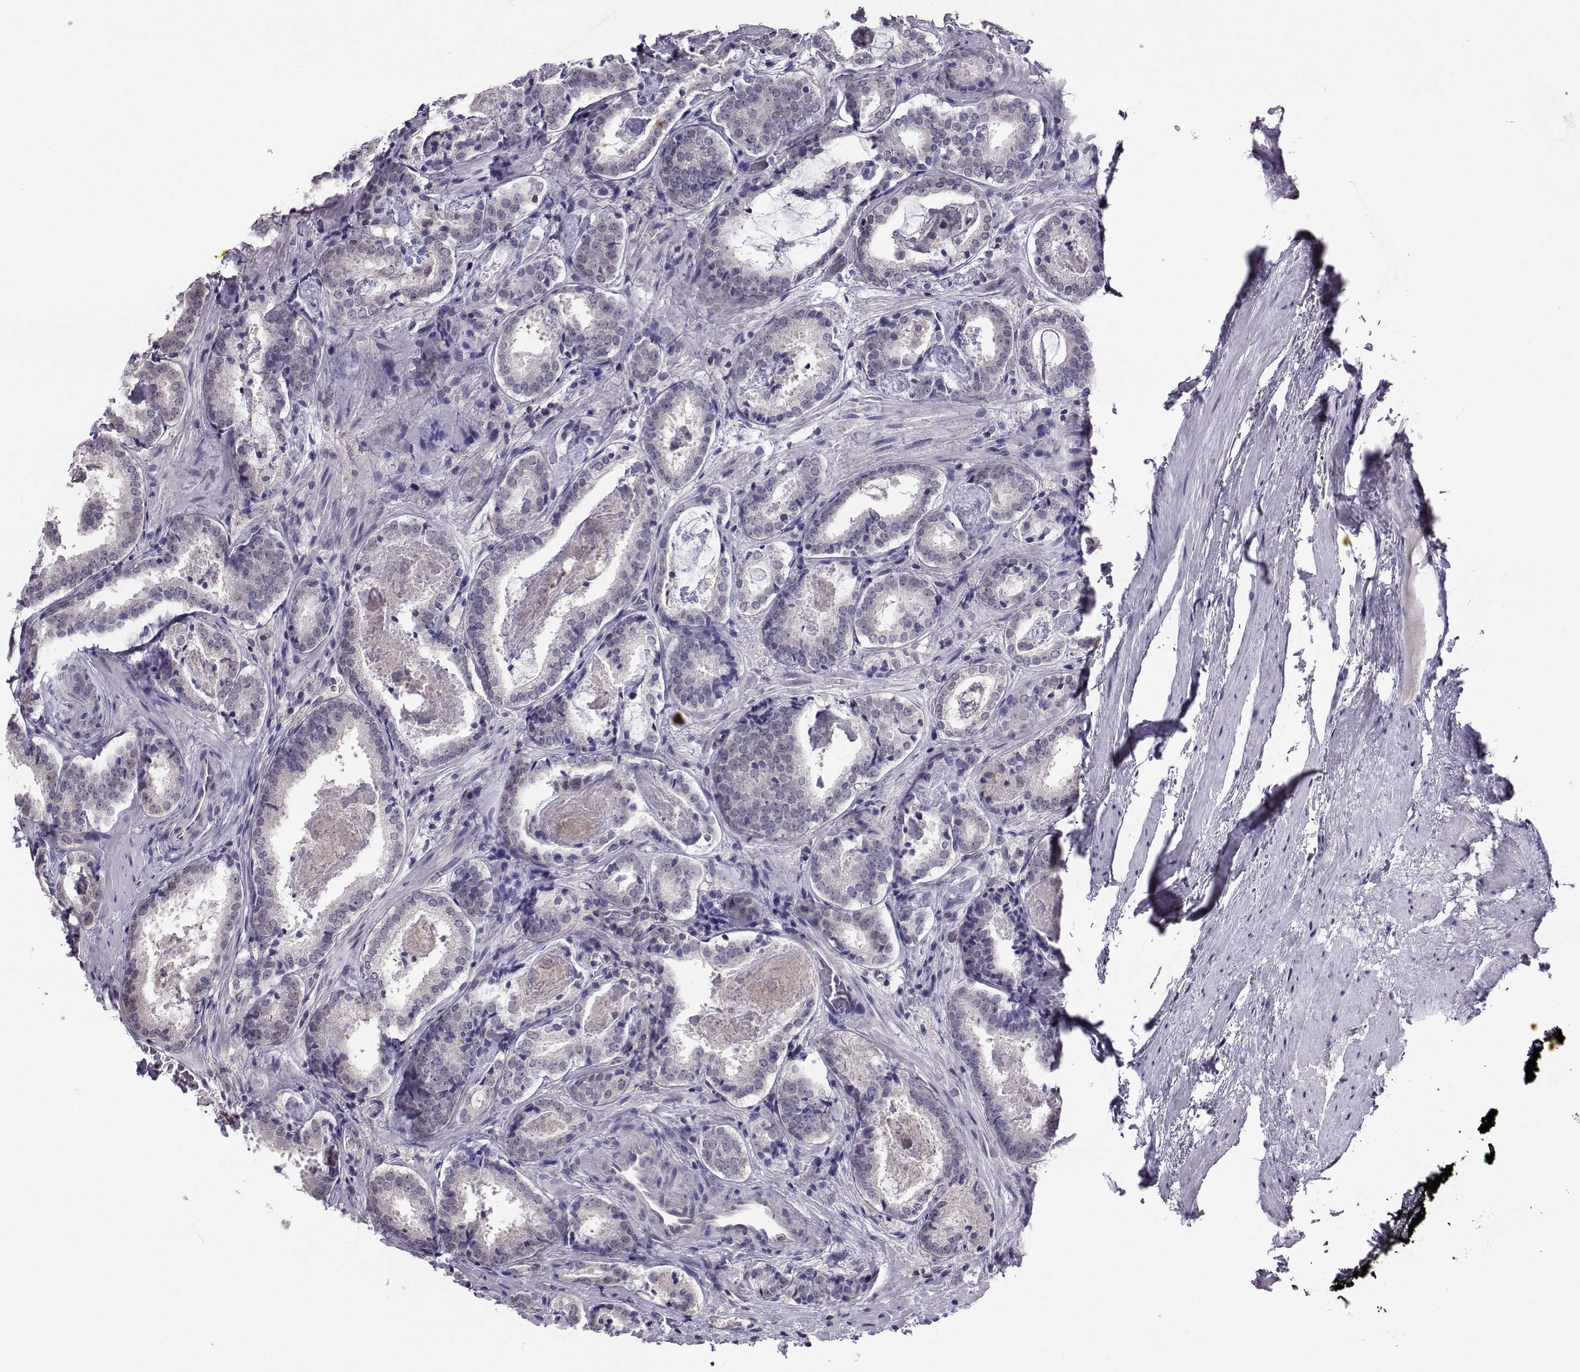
{"staining": {"intensity": "negative", "quantity": "none", "location": "none"}, "tissue": "prostate cancer", "cell_type": "Tumor cells", "image_type": "cancer", "snomed": [{"axis": "morphology", "description": "Adenocarcinoma, NOS"}, {"axis": "morphology", "description": "Adenocarcinoma, High grade"}, {"axis": "topography", "description": "Prostate"}], "caption": "The image shows no significant positivity in tumor cells of prostate cancer.", "gene": "PGK1", "patient": {"sex": "male", "age": 62}}